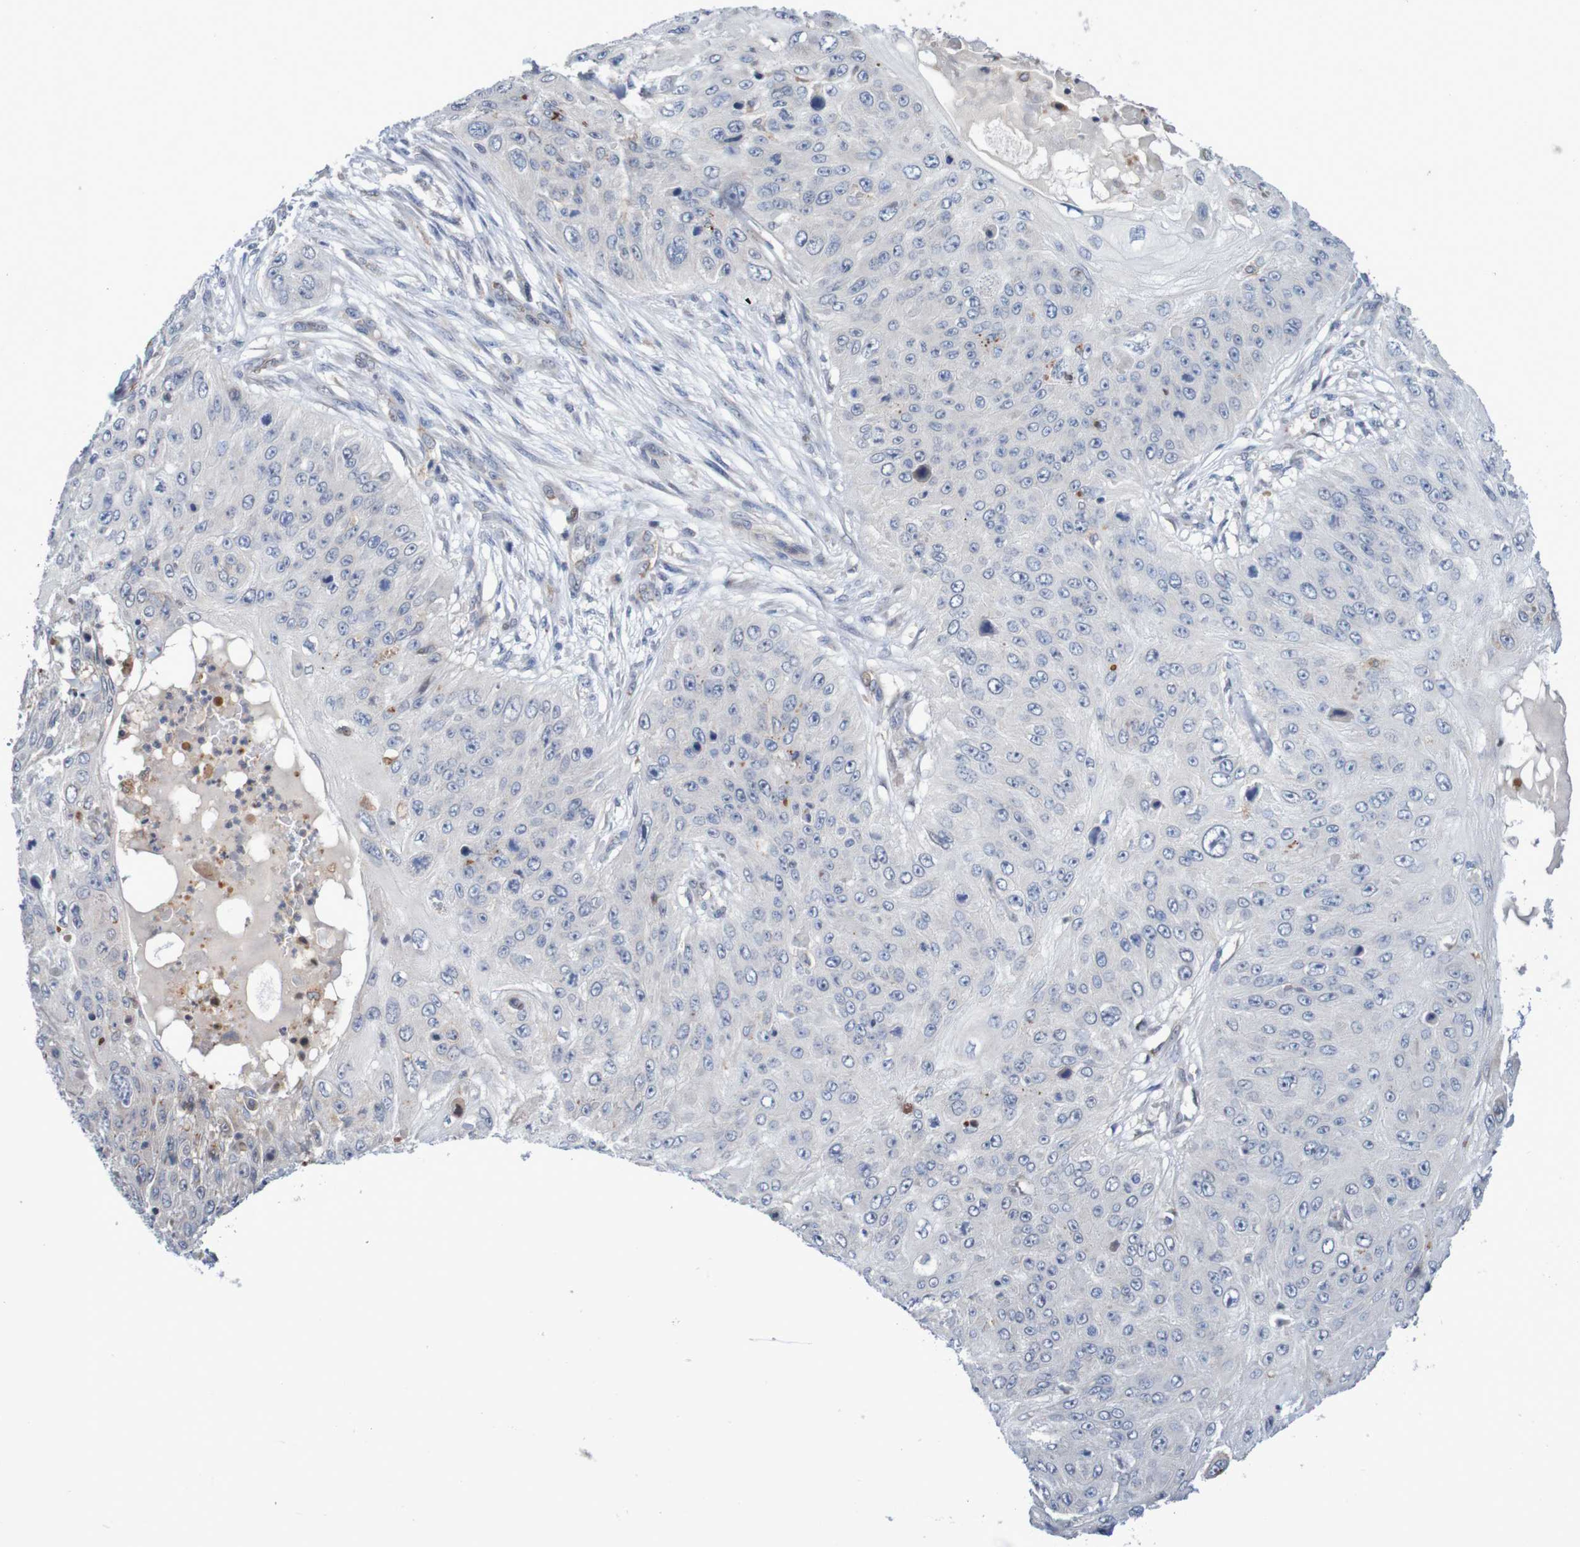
{"staining": {"intensity": "negative", "quantity": "none", "location": "none"}, "tissue": "skin cancer", "cell_type": "Tumor cells", "image_type": "cancer", "snomed": [{"axis": "morphology", "description": "Squamous cell carcinoma, NOS"}, {"axis": "topography", "description": "Skin"}], "caption": "The image displays no significant positivity in tumor cells of skin cancer.", "gene": "FBP2", "patient": {"sex": "female", "age": 80}}